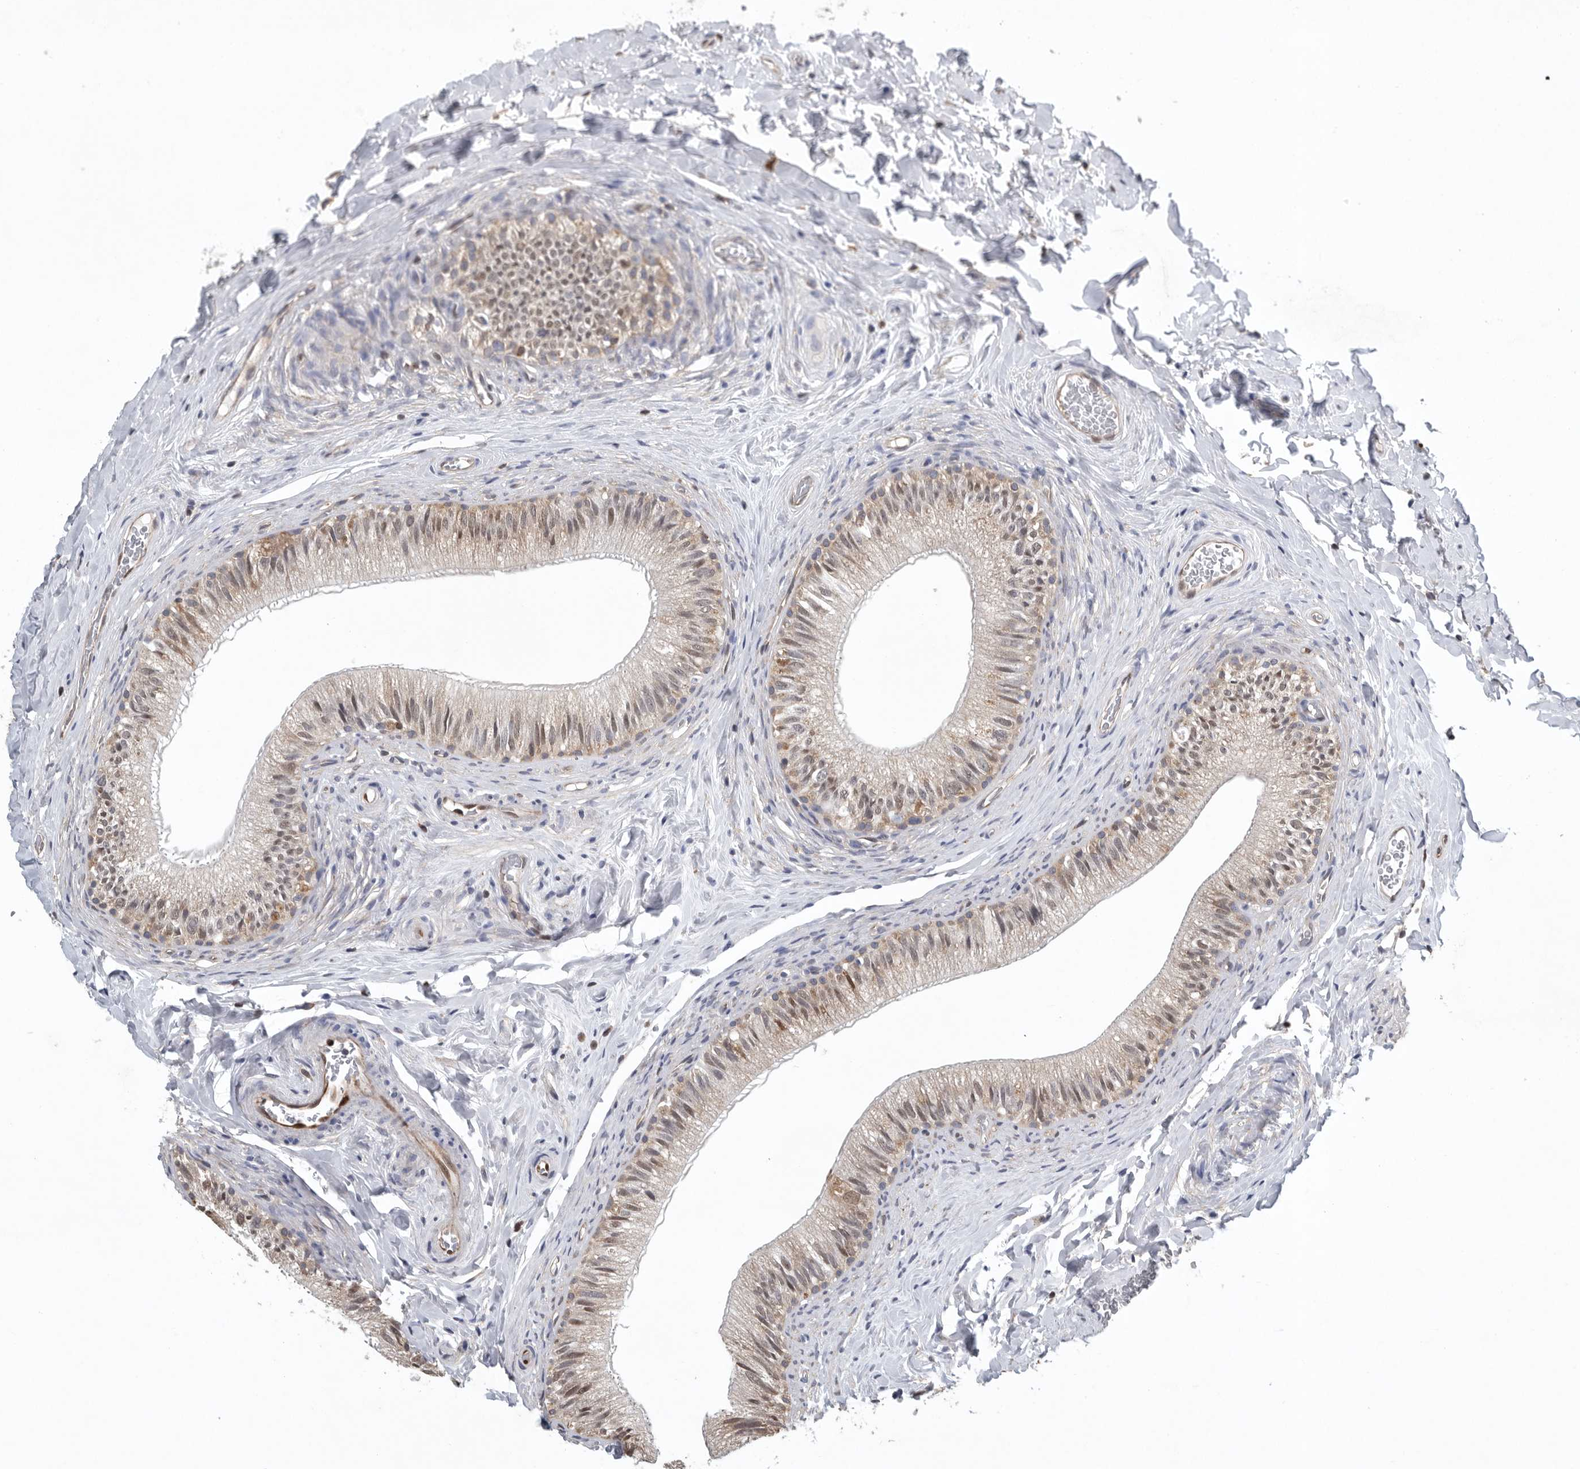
{"staining": {"intensity": "weak", "quantity": "25%-75%", "location": "nuclear"}, "tissue": "epididymis", "cell_type": "Glandular cells", "image_type": "normal", "snomed": [{"axis": "morphology", "description": "Normal tissue, NOS"}, {"axis": "topography", "description": "Epididymis"}], "caption": "Immunohistochemical staining of benign human epididymis shows 25%-75% levels of weak nuclear protein expression in about 25%-75% of glandular cells.", "gene": "PDCD4", "patient": {"sex": "male", "age": 49}}